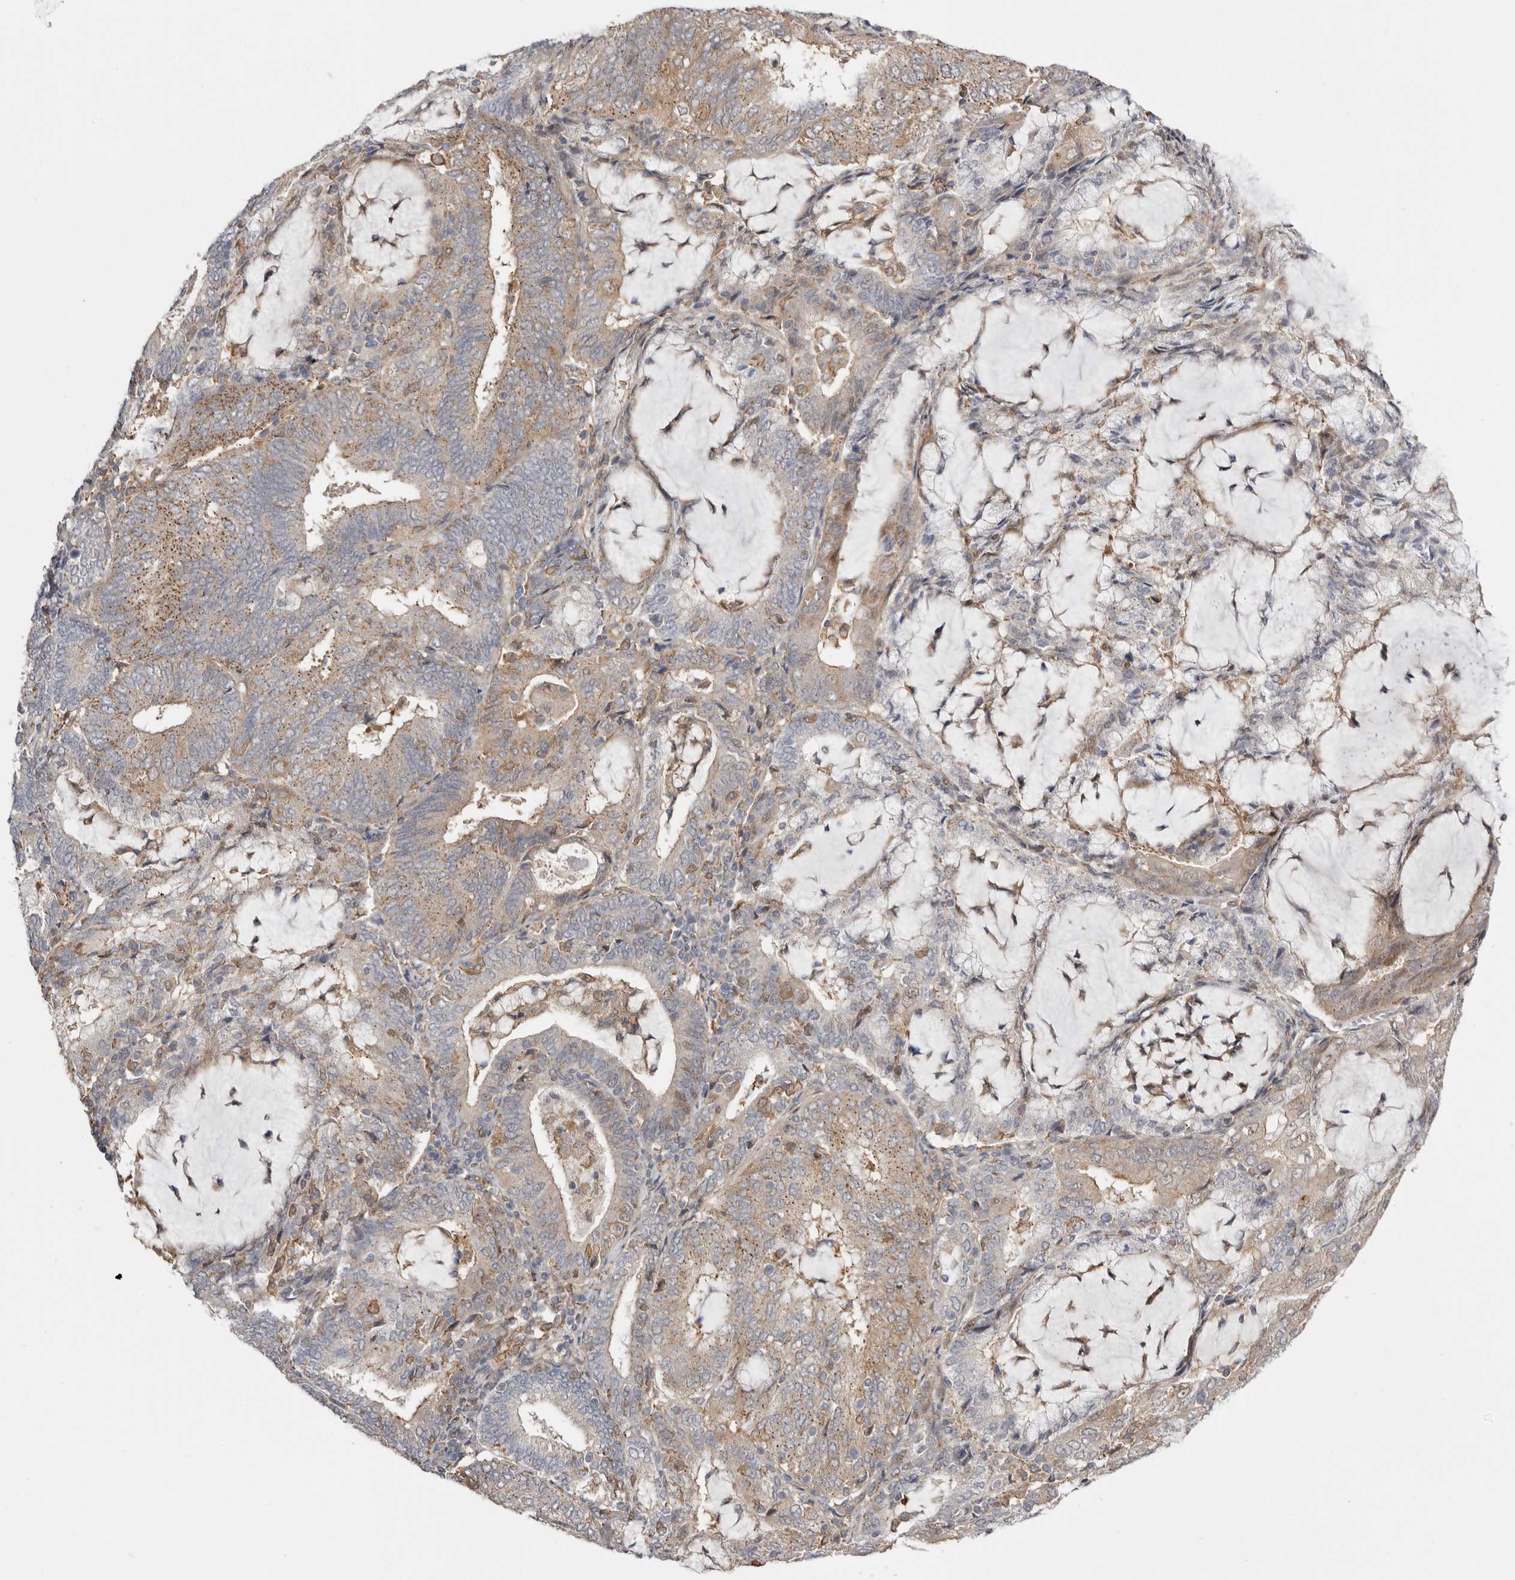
{"staining": {"intensity": "weak", "quantity": ">75%", "location": "cytoplasmic/membranous"}, "tissue": "endometrial cancer", "cell_type": "Tumor cells", "image_type": "cancer", "snomed": [{"axis": "morphology", "description": "Adenocarcinoma, NOS"}, {"axis": "topography", "description": "Endometrium"}], "caption": "Human endometrial cancer (adenocarcinoma) stained with a protein marker exhibits weak staining in tumor cells.", "gene": "MSRB2", "patient": {"sex": "female", "age": 81}}